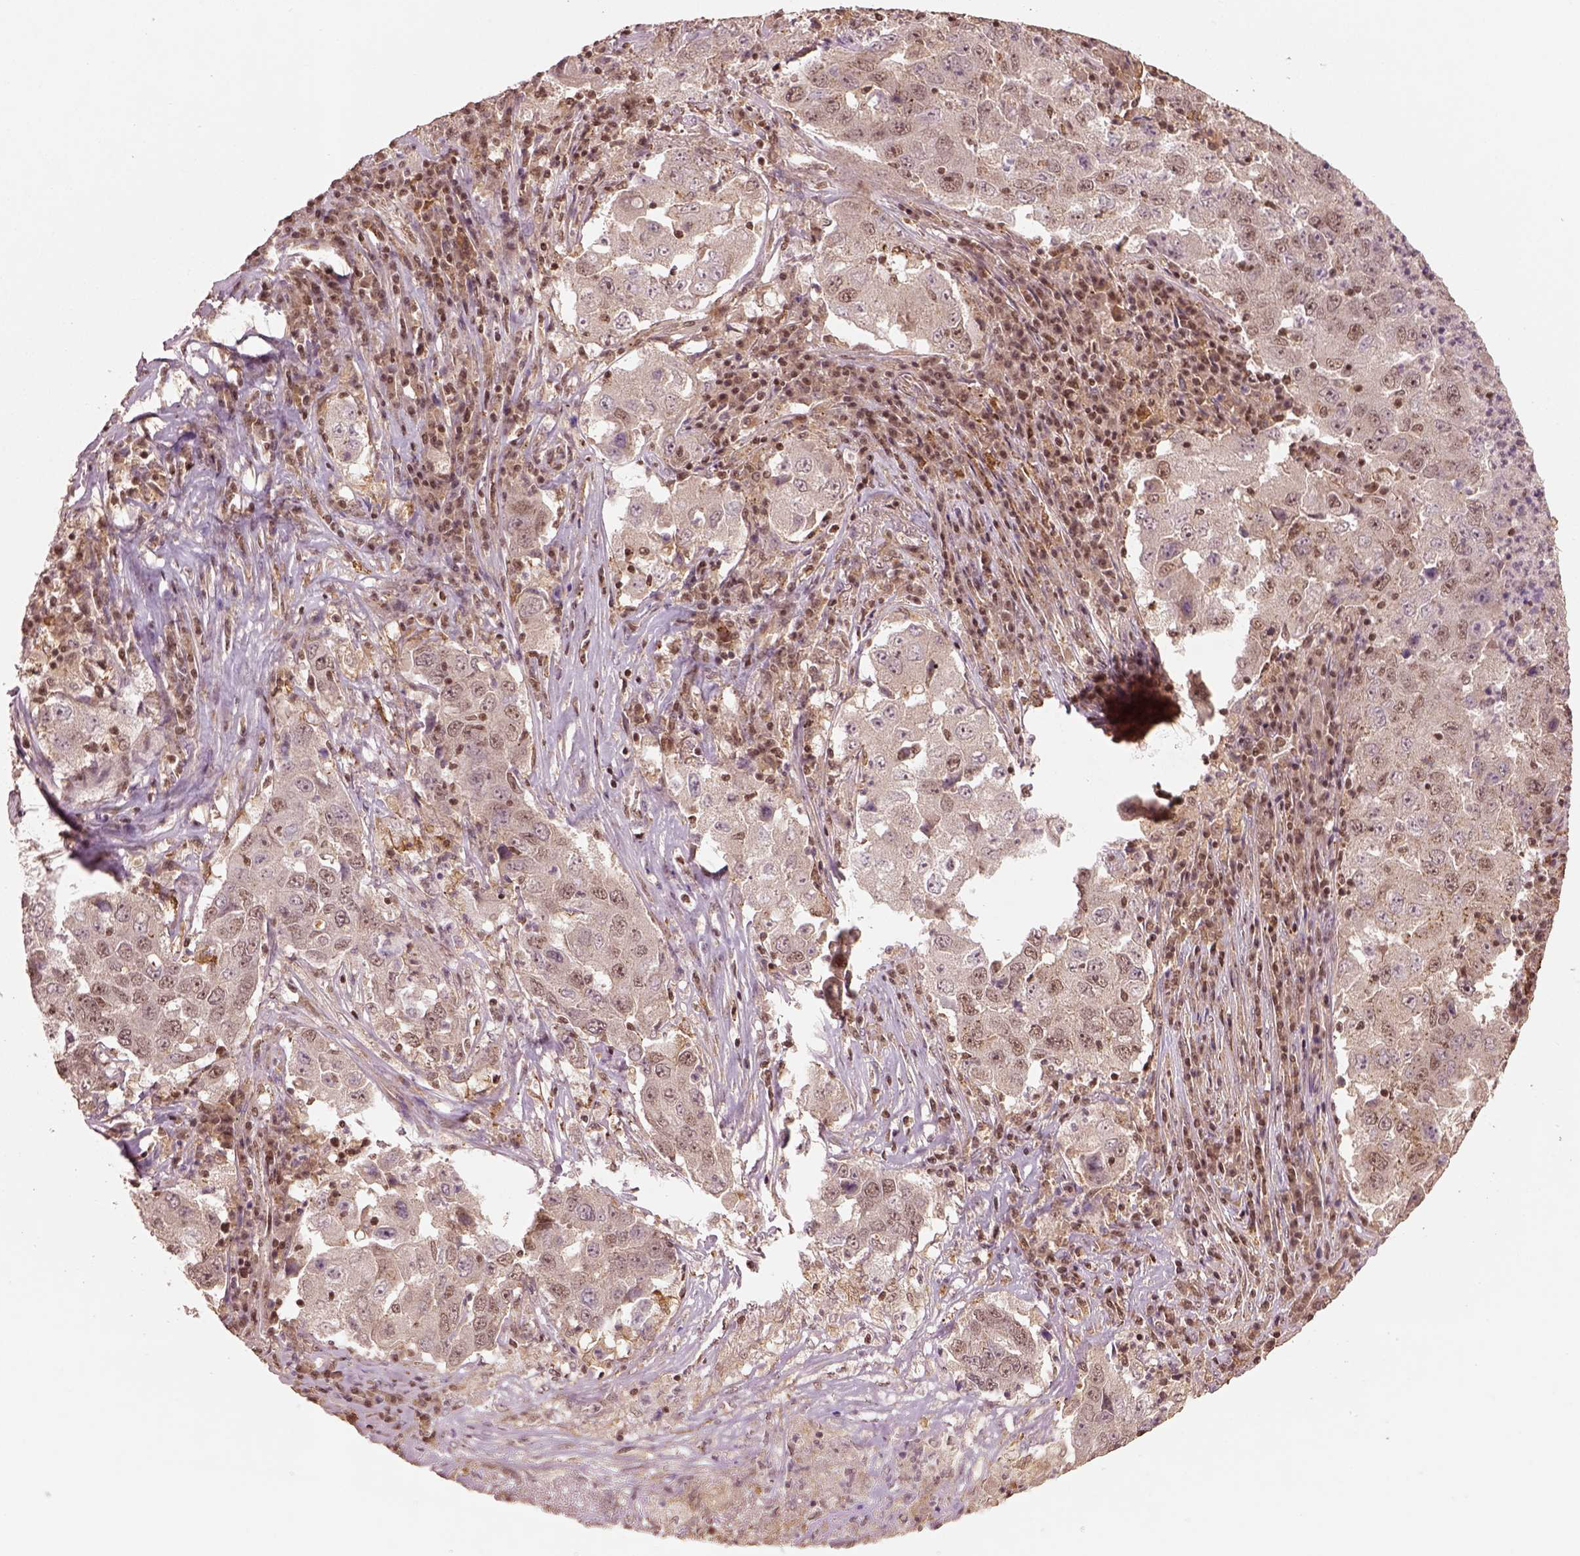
{"staining": {"intensity": "weak", "quantity": "25%-75%", "location": "nuclear"}, "tissue": "lung cancer", "cell_type": "Tumor cells", "image_type": "cancer", "snomed": [{"axis": "morphology", "description": "Adenocarcinoma, NOS"}, {"axis": "topography", "description": "Lung"}], "caption": "This image demonstrates adenocarcinoma (lung) stained with IHC to label a protein in brown. The nuclear of tumor cells show weak positivity for the protein. Nuclei are counter-stained blue.", "gene": "BRD9", "patient": {"sex": "male", "age": 73}}